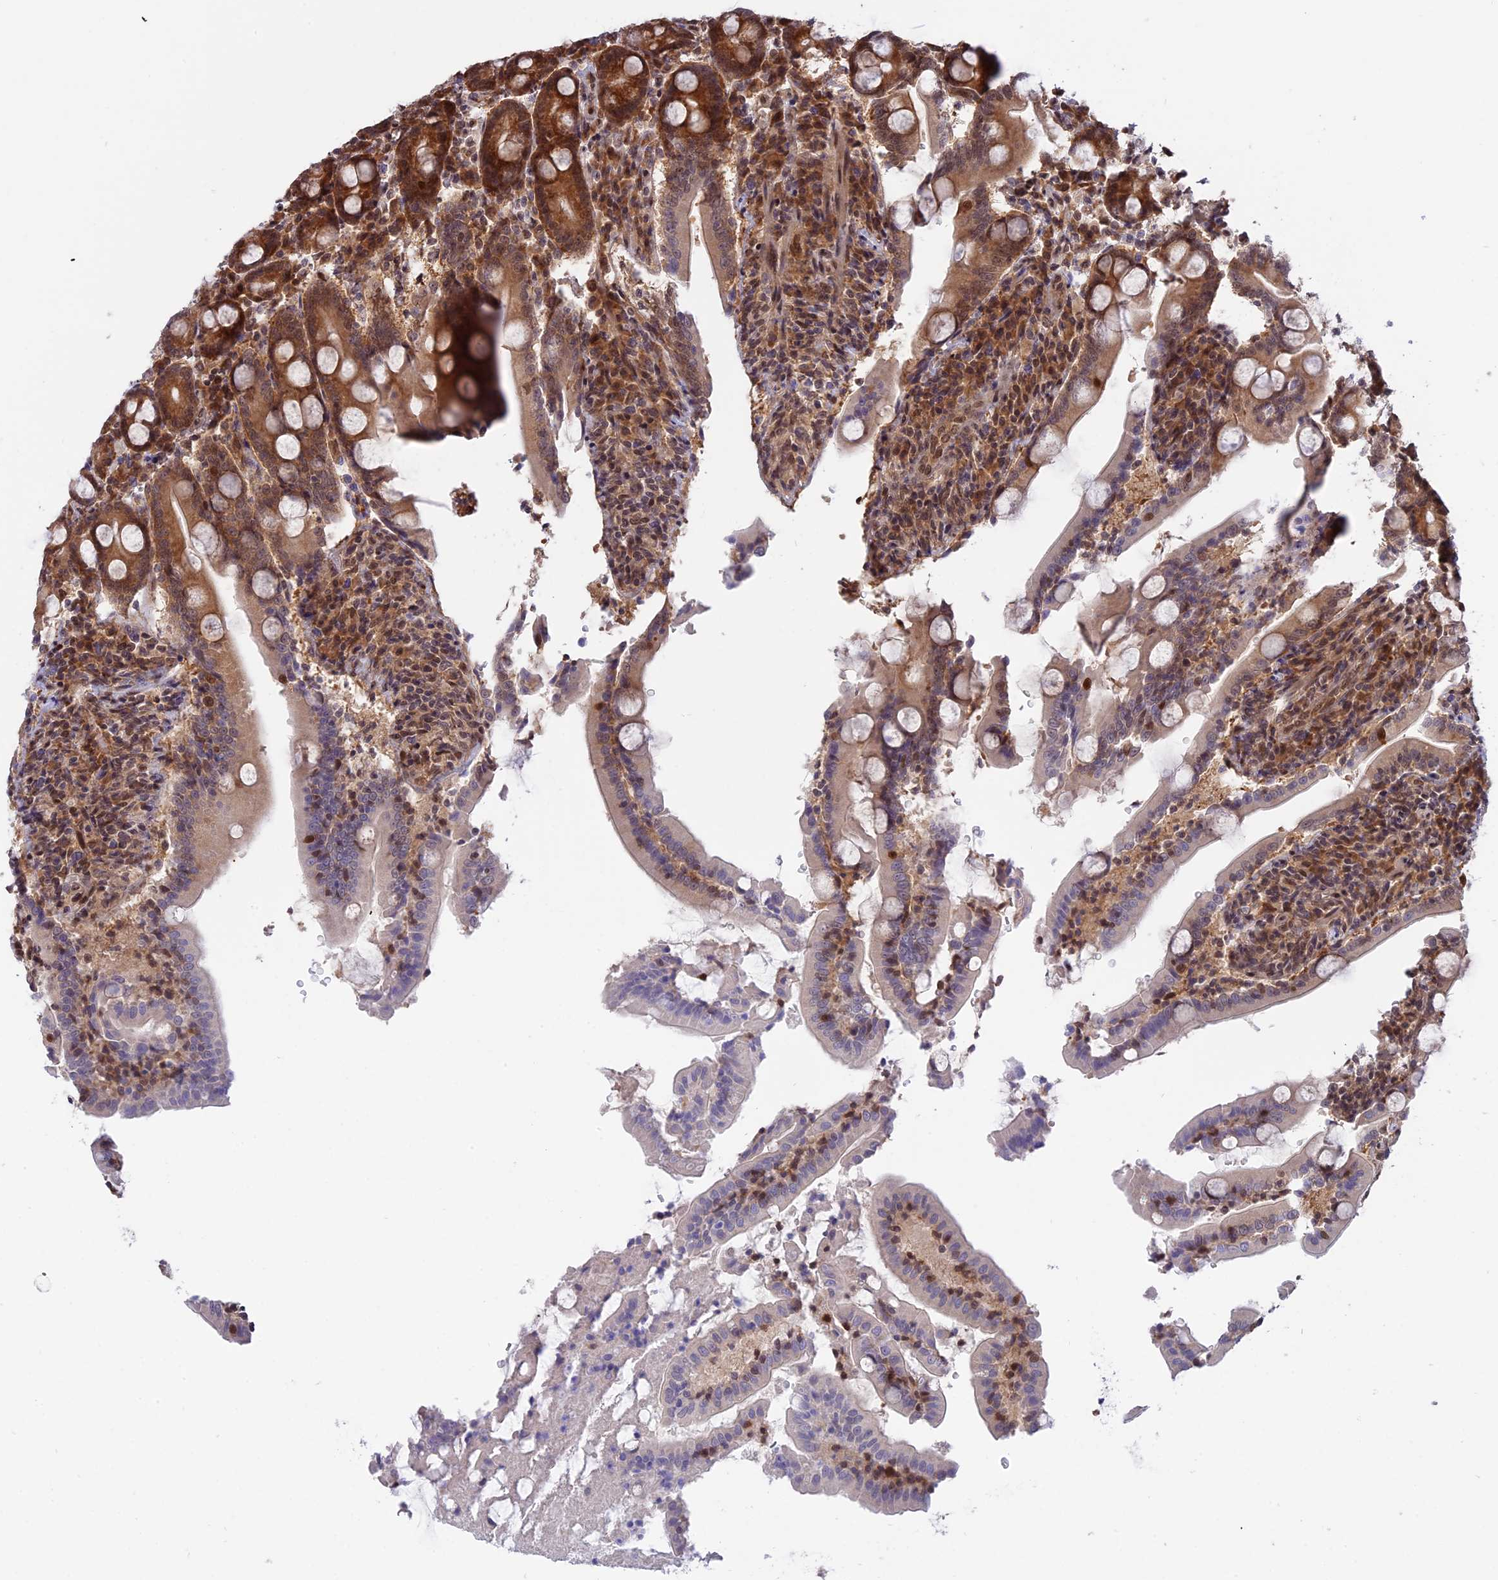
{"staining": {"intensity": "strong", "quantity": "25%-75%", "location": "cytoplasmic/membranous,nuclear"}, "tissue": "duodenum", "cell_type": "Glandular cells", "image_type": "normal", "snomed": [{"axis": "morphology", "description": "Normal tissue, NOS"}, {"axis": "topography", "description": "Duodenum"}], "caption": "Protein expression analysis of normal human duodenum reveals strong cytoplasmic/membranous,nuclear positivity in about 25%-75% of glandular cells.", "gene": "ZNF428", "patient": {"sex": "male", "age": 35}}